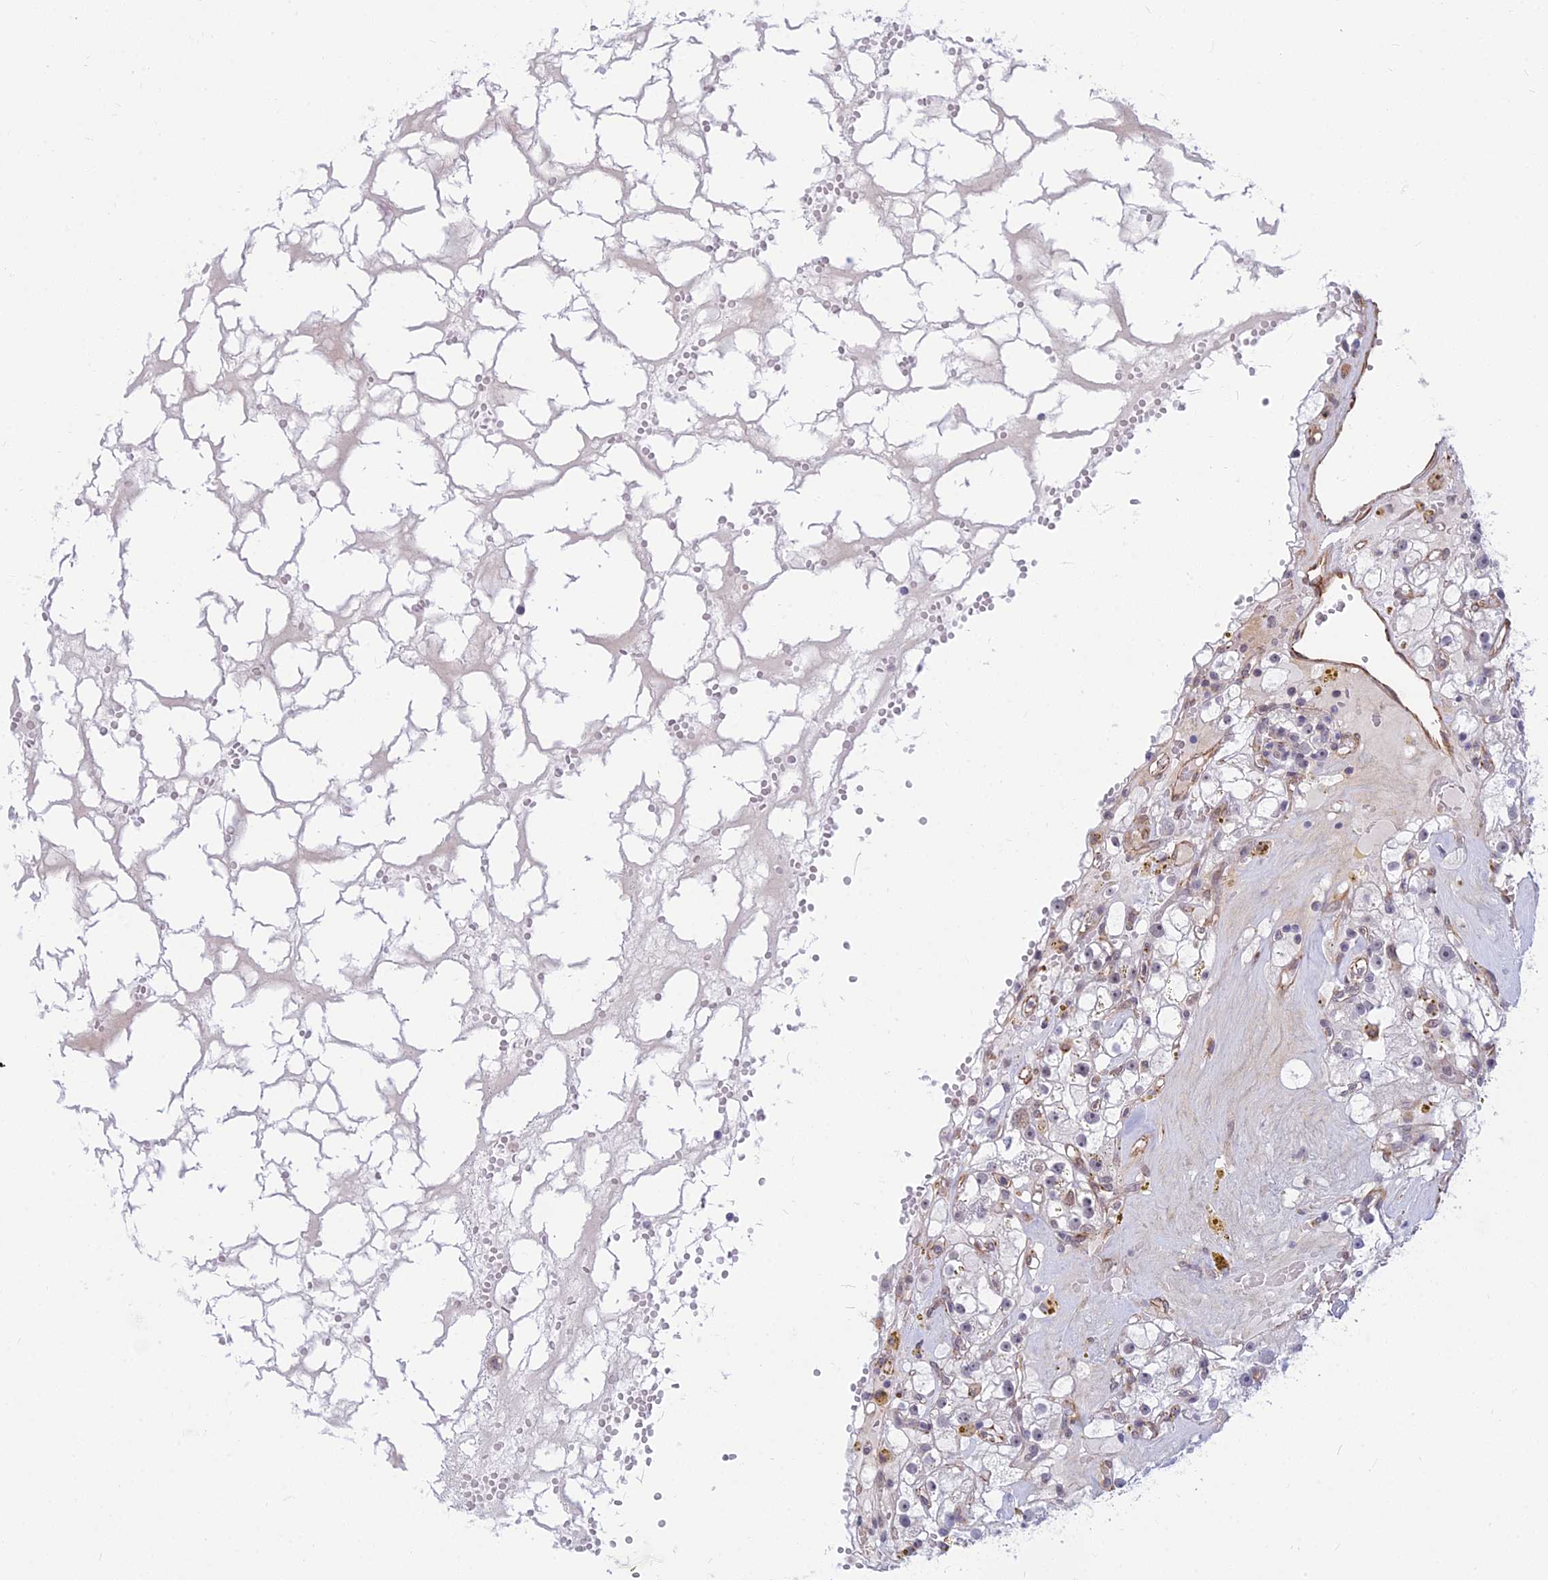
{"staining": {"intensity": "negative", "quantity": "none", "location": "none"}, "tissue": "renal cancer", "cell_type": "Tumor cells", "image_type": "cancer", "snomed": [{"axis": "morphology", "description": "Adenocarcinoma, NOS"}, {"axis": "topography", "description": "Kidney"}], "caption": "The micrograph displays no staining of tumor cells in renal cancer (adenocarcinoma).", "gene": "SAPCD2", "patient": {"sex": "male", "age": 56}}